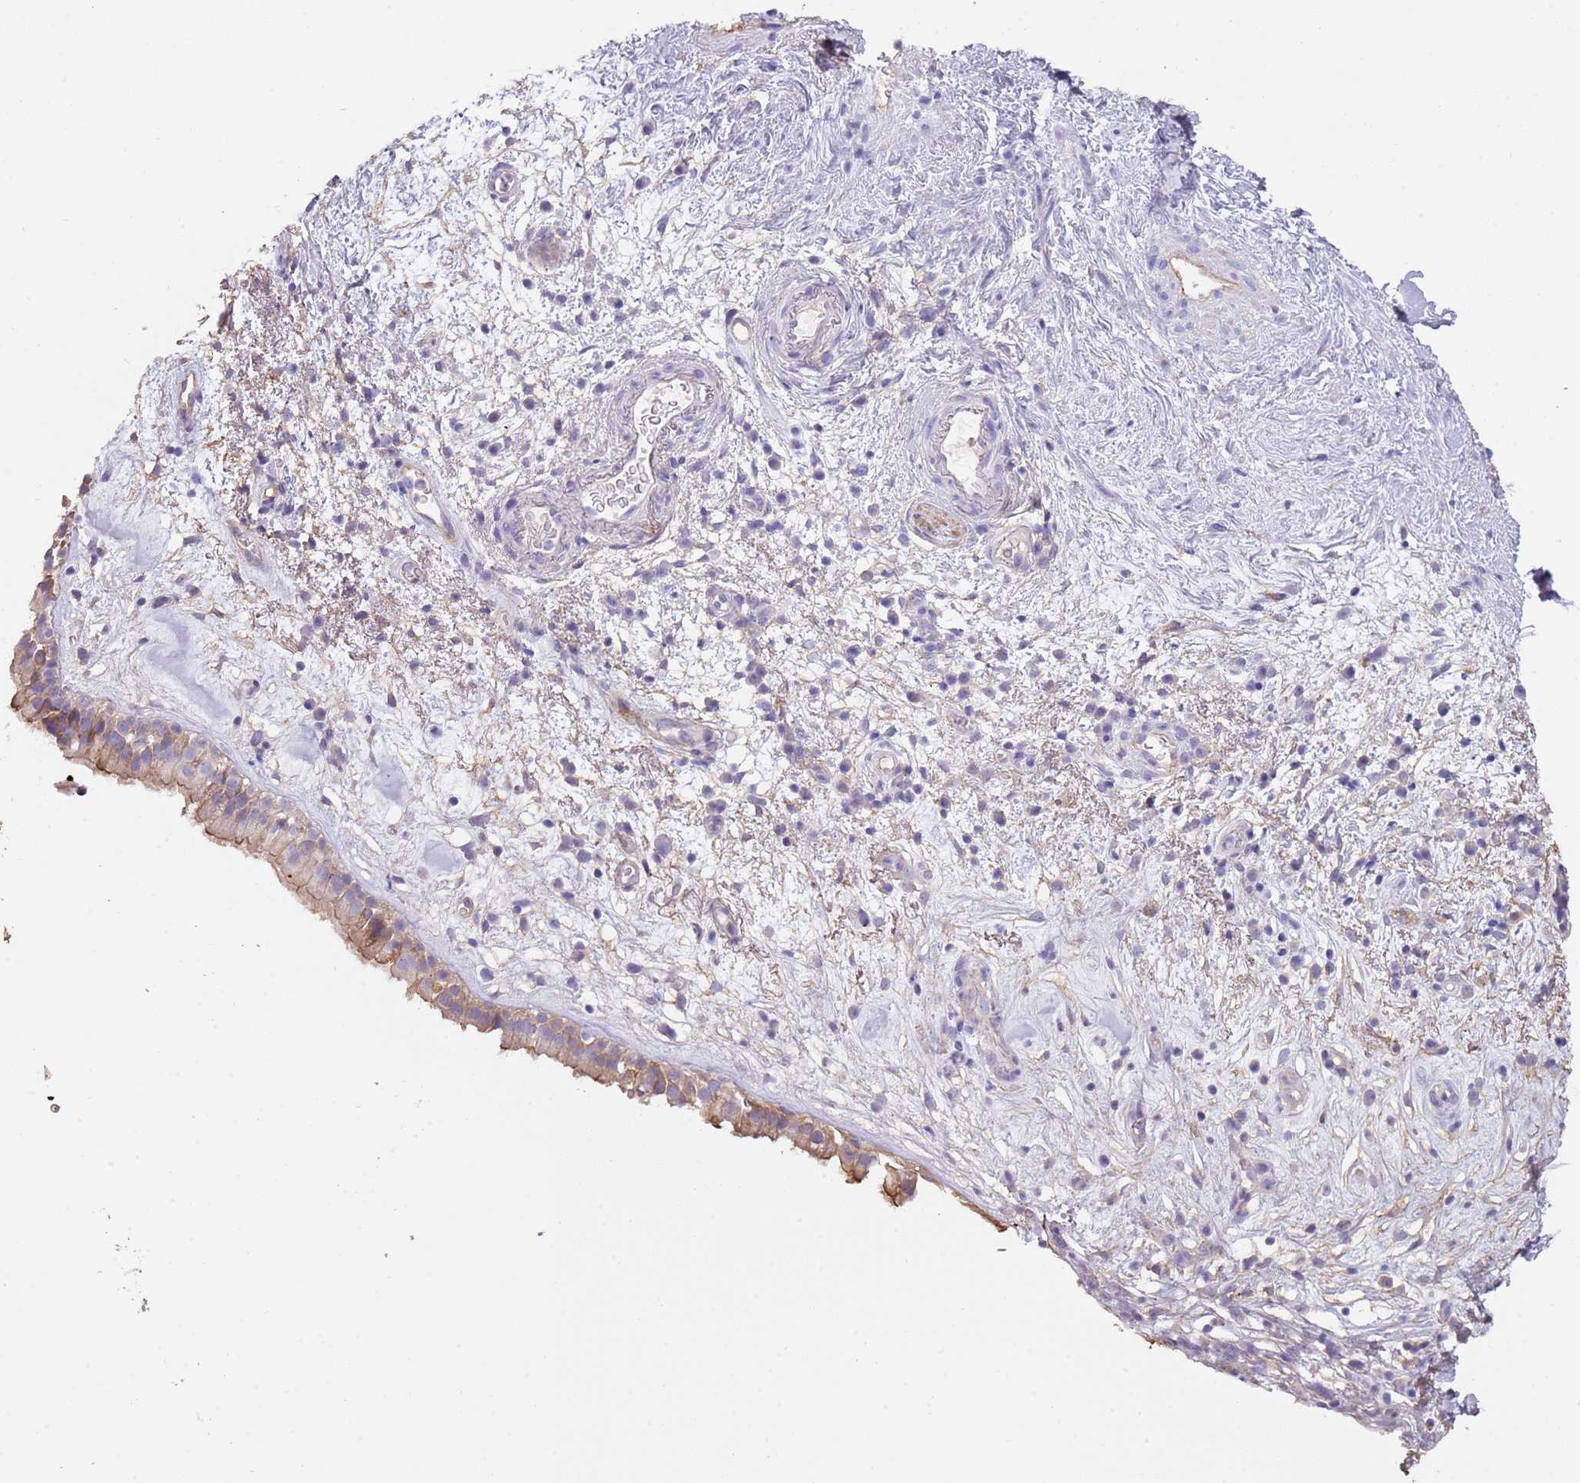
{"staining": {"intensity": "weak", "quantity": "25%-75%", "location": "cytoplasmic/membranous"}, "tissue": "nasopharynx", "cell_type": "Respiratory epithelial cells", "image_type": "normal", "snomed": [{"axis": "morphology", "description": "Normal tissue, NOS"}, {"axis": "morphology", "description": "Squamous cell carcinoma, NOS"}, {"axis": "topography", "description": "Nasopharynx"}, {"axis": "topography", "description": "Head-Neck"}], "caption": "Respiratory epithelial cells show low levels of weak cytoplasmic/membranous expression in about 25%-75% of cells in unremarkable human nasopharynx.", "gene": "ENSG00000271254", "patient": {"sex": "male", "age": 85}}